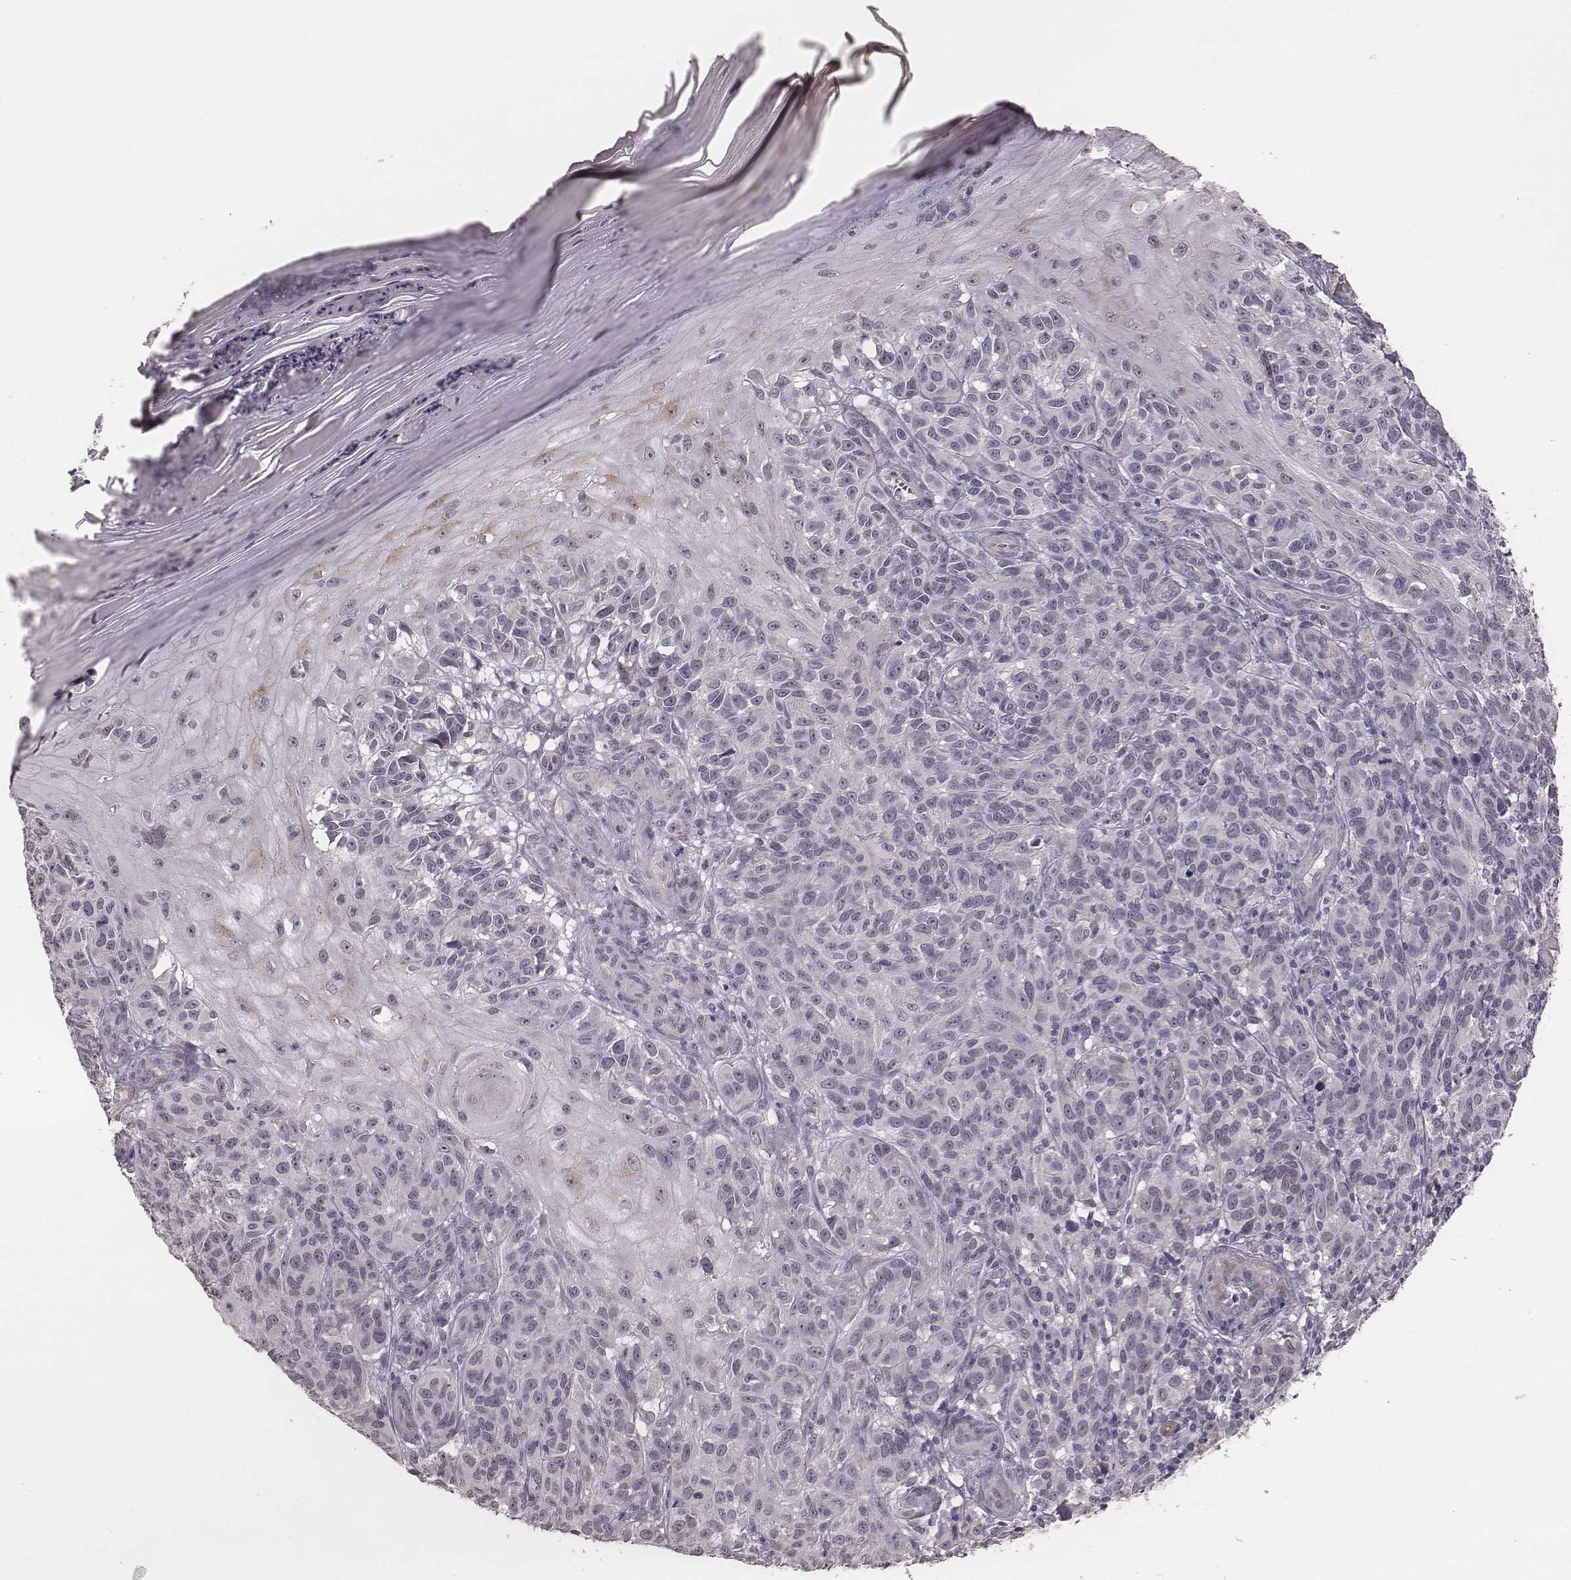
{"staining": {"intensity": "negative", "quantity": "none", "location": "none"}, "tissue": "melanoma", "cell_type": "Tumor cells", "image_type": "cancer", "snomed": [{"axis": "morphology", "description": "Malignant melanoma, NOS"}, {"axis": "topography", "description": "Skin"}], "caption": "DAB (3,3'-diaminobenzidine) immunohistochemical staining of malignant melanoma shows no significant positivity in tumor cells. (DAB IHC with hematoxylin counter stain).", "gene": "SLC7A4", "patient": {"sex": "female", "age": 53}}